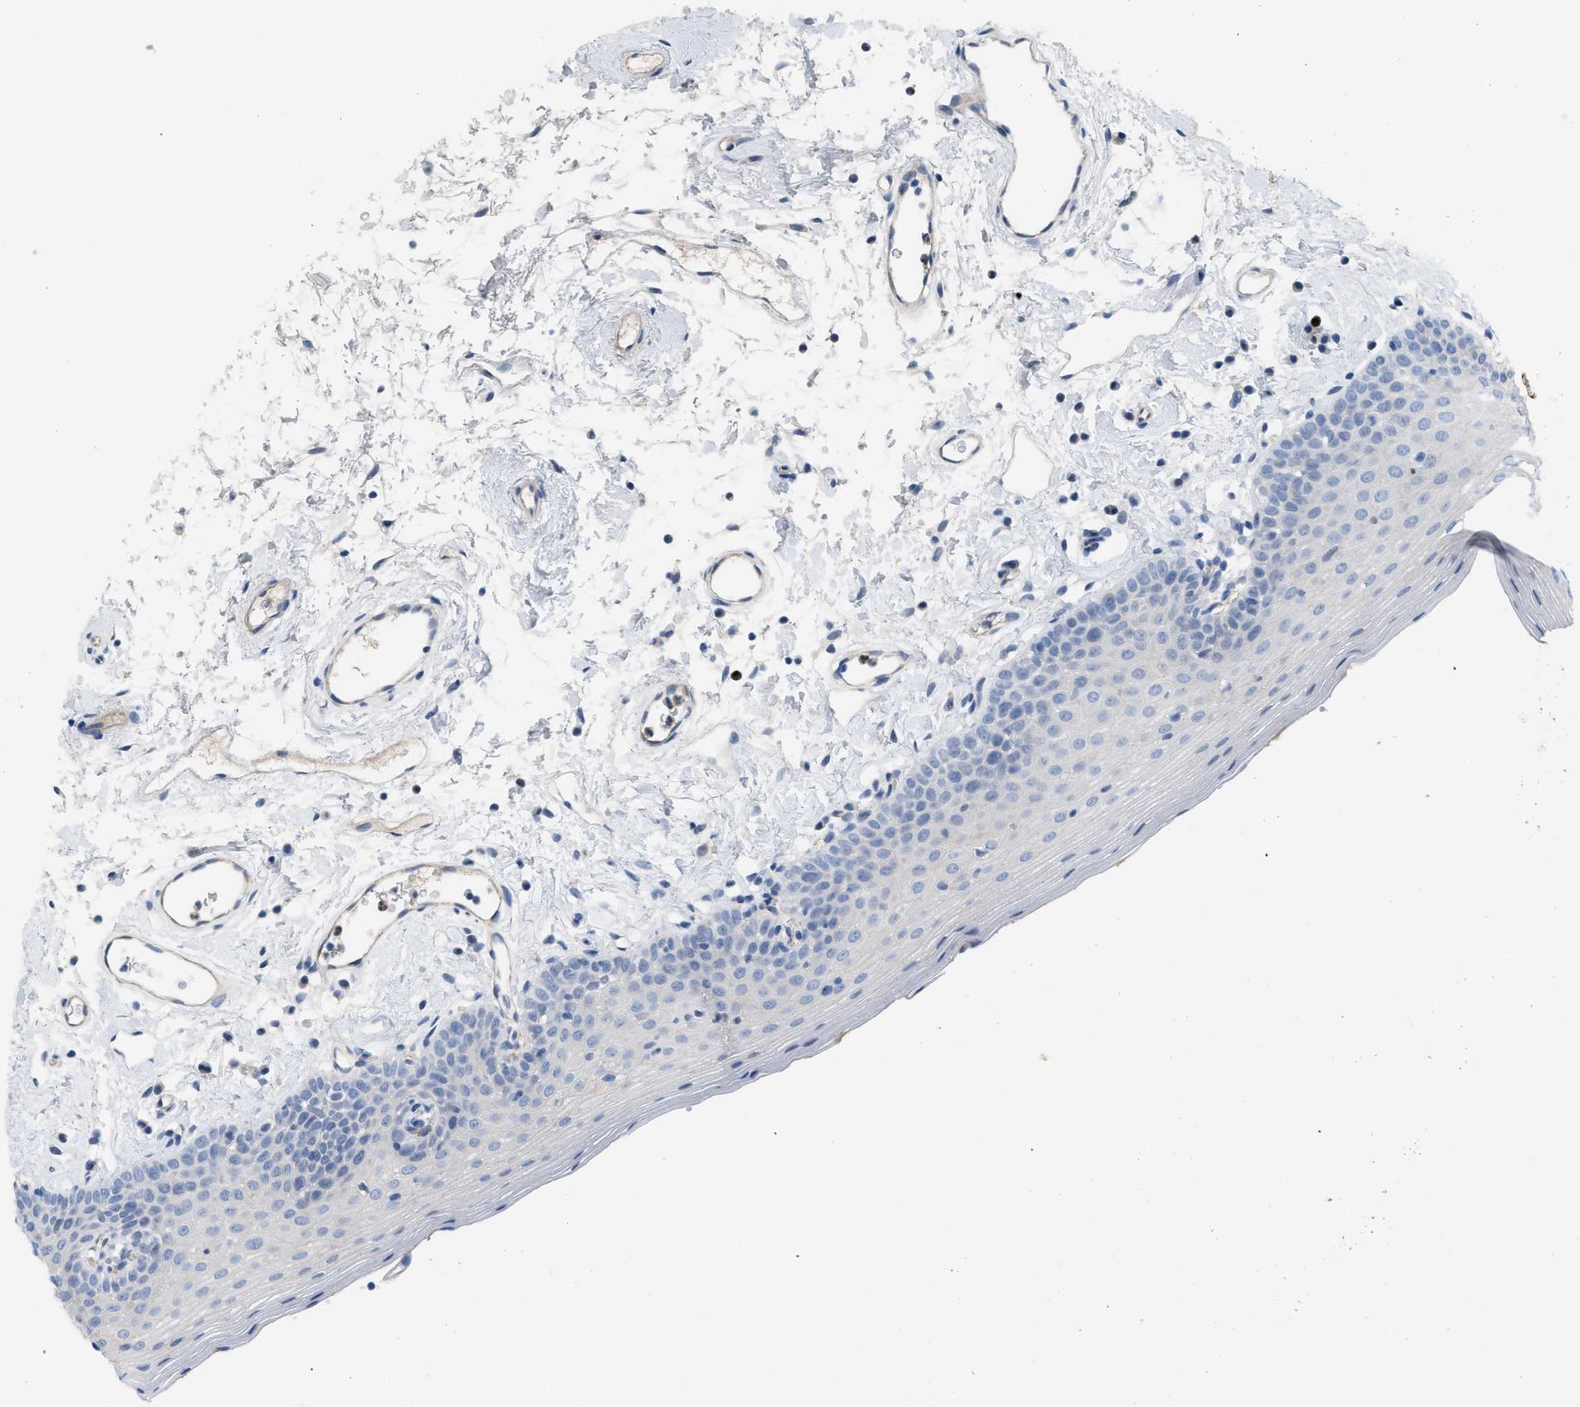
{"staining": {"intensity": "negative", "quantity": "none", "location": "none"}, "tissue": "oral mucosa", "cell_type": "Squamous epithelial cells", "image_type": "normal", "snomed": [{"axis": "morphology", "description": "Normal tissue, NOS"}, {"axis": "topography", "description": "Oral tissue"}], "caption": "Squamous epithelial cells are negative for brown protein staining in normal oral mucosa. The staining was performed using DAB to visualize the protein expression in brown, while the nuclei were stained in blue with hematoxylin (Magnification: 20x).", "gene": "CRB3", "patient": {"sex": "male", "age": 66}}